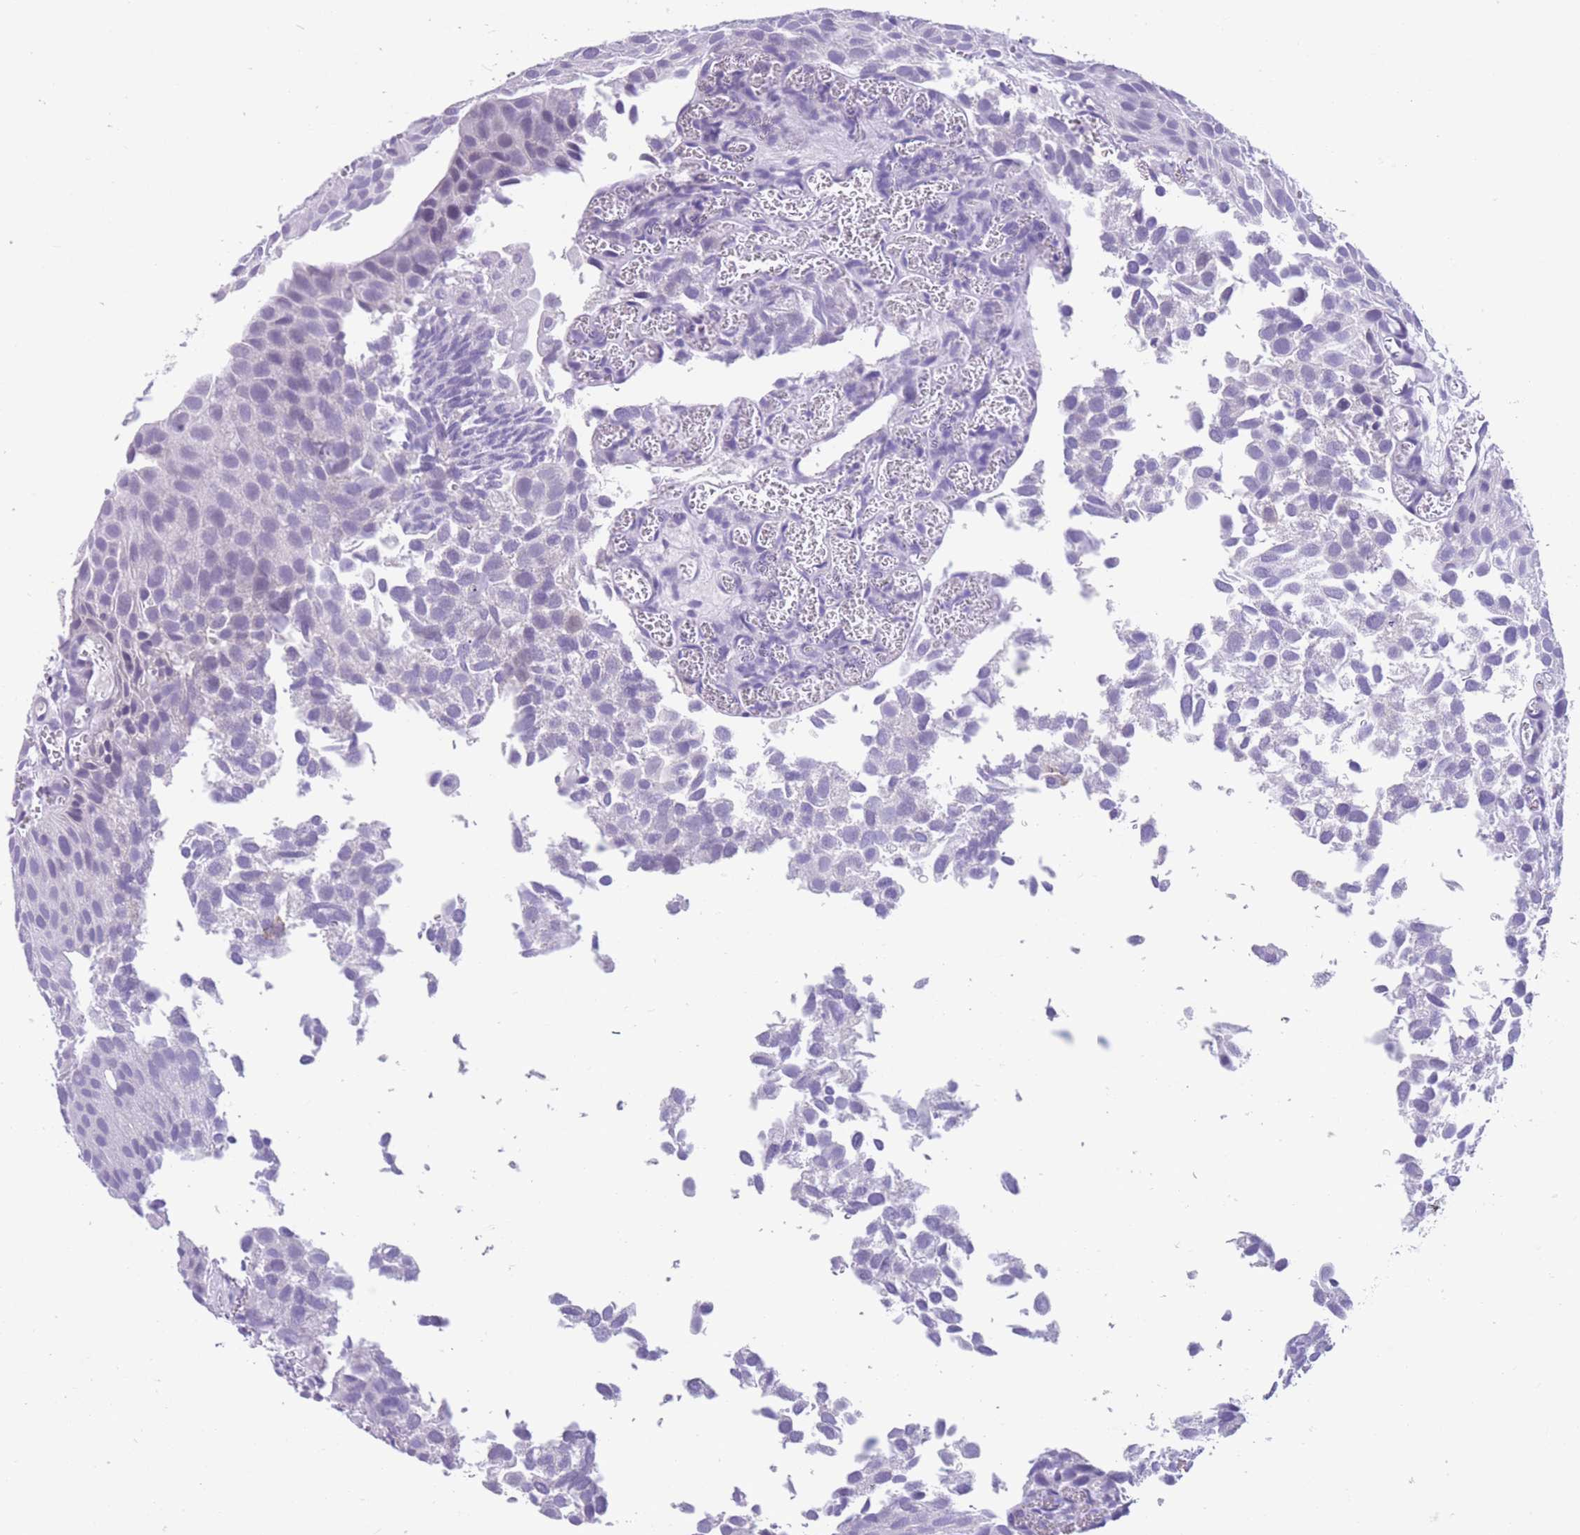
{"staining": {"intensity": "negative", "quantity": "none", "location": "none"}, "tissue": "urothelial cancer", "cell_type": "Tumor cells", "image_type": "cancer", "snomed": [{"axis": "morphology", "description": "Urothelial carcinoma, Low grade"}, {"axis": "topography", "description": "Urinary bladder"}], "caption": "Immunohistochemistry of urothelial cancer shows no positivity in tumor cells. (Brightfield microscopy of DAB immunohistochemistry at high magnification).", "gene": "DPYD", "patient": {"sex": "male", "age": 88}}